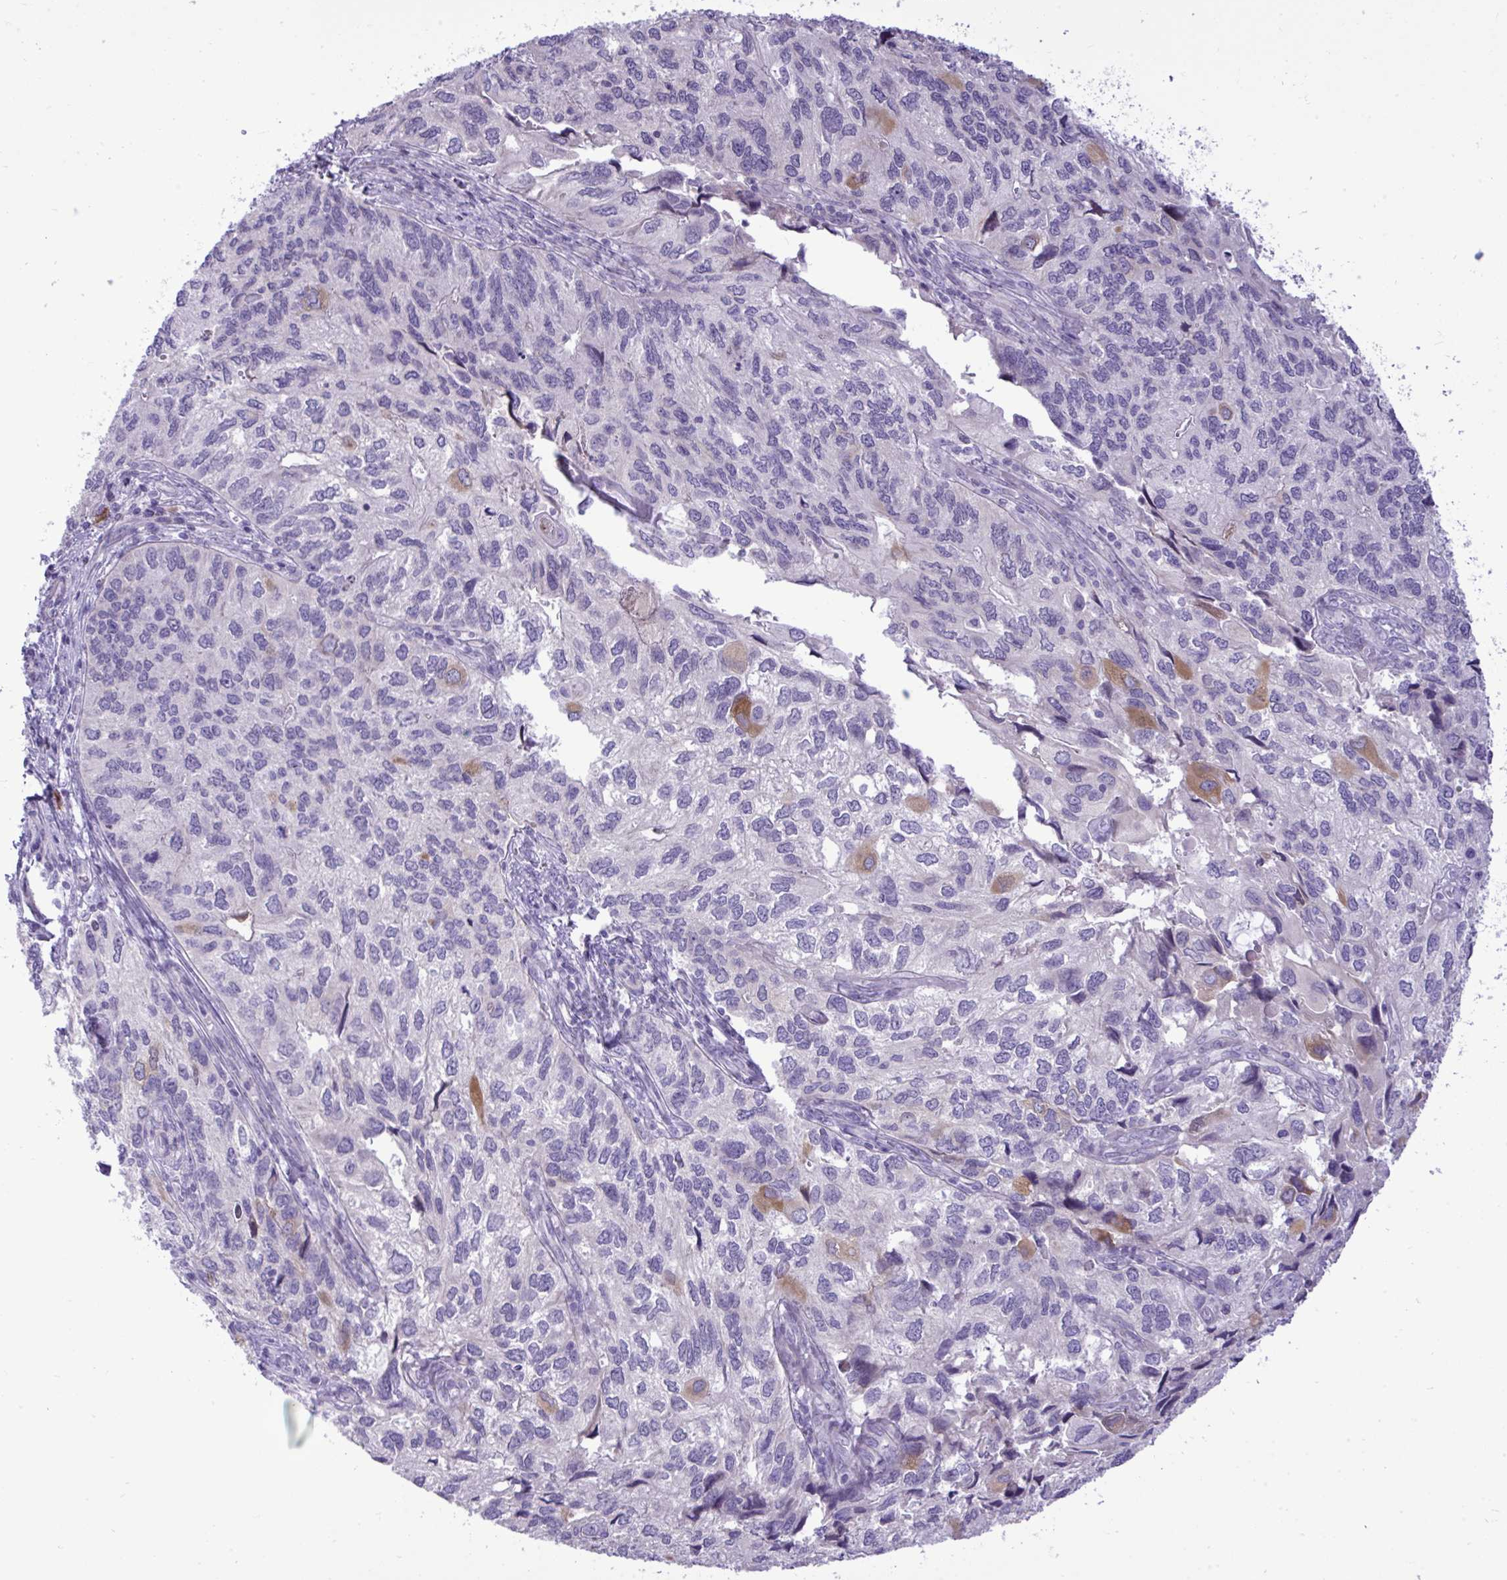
{"staining": {"intensity": "moderate", "quantity": "<25%", "location": "cytoplasmic/membranous"}, "tissue": "endometrial cancer", "cell_type": "Tumor cells", "image_type": "cancer", "snomed": [{"axis": "morphology", "description": "Carcinoma, NOS"}, {"axis": "topography", "description": "Uterus"}], "caption": "Immunohistochemical staining of human endometrial carcinoma exhibits low levels of moderate cytoplasmic/membranous staining in about <25% of tumor cells.", "gene": "SPAG1", "patient": {"sex": "female", "age": 76}}